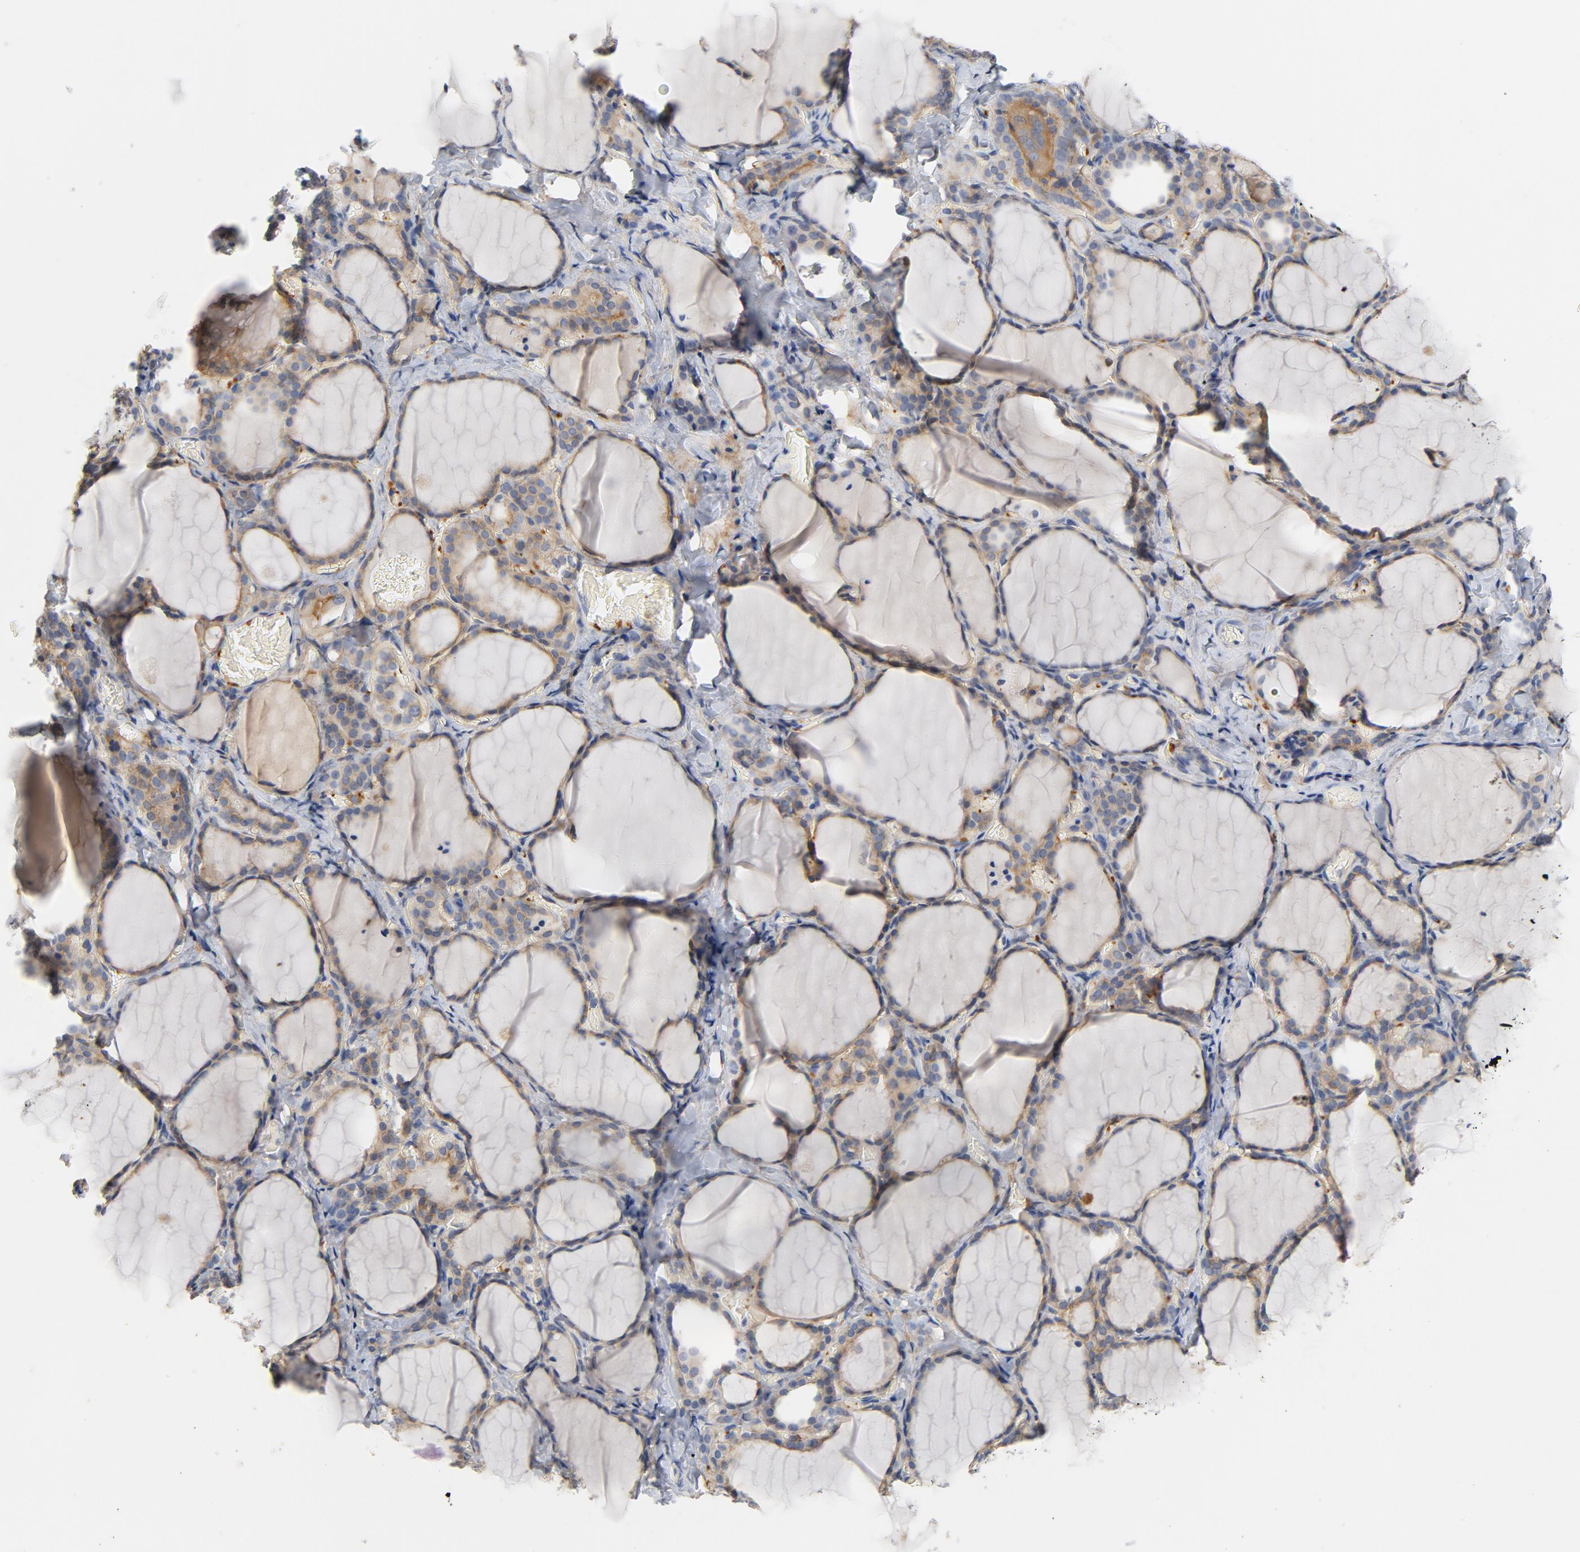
{"staining": {"intensity": "weak", "quantity": ">75%", "location": "cytoplasmic/membranous"}, "tissue": "thyroid gland", "cell_type": "Glandular cells", "image_type": "normal", "snomed": [{"axis": "morphology", "description": "Normal tissue, NOS"}, {"axis": "morphology", "description": "Papillary adenocarcinoma, NOS"}, {"axis": "topography", "description": "Thyroid gland"}], "caption": "A micrograph showing weak cytoplasmic/membranous positivity in about >75% of glandular cells in unremarkable thyroid gland, as visualized by brown immunohistochemical staining.", "gene": "SRC", "patient": {"sex": "female", "age": 30}}